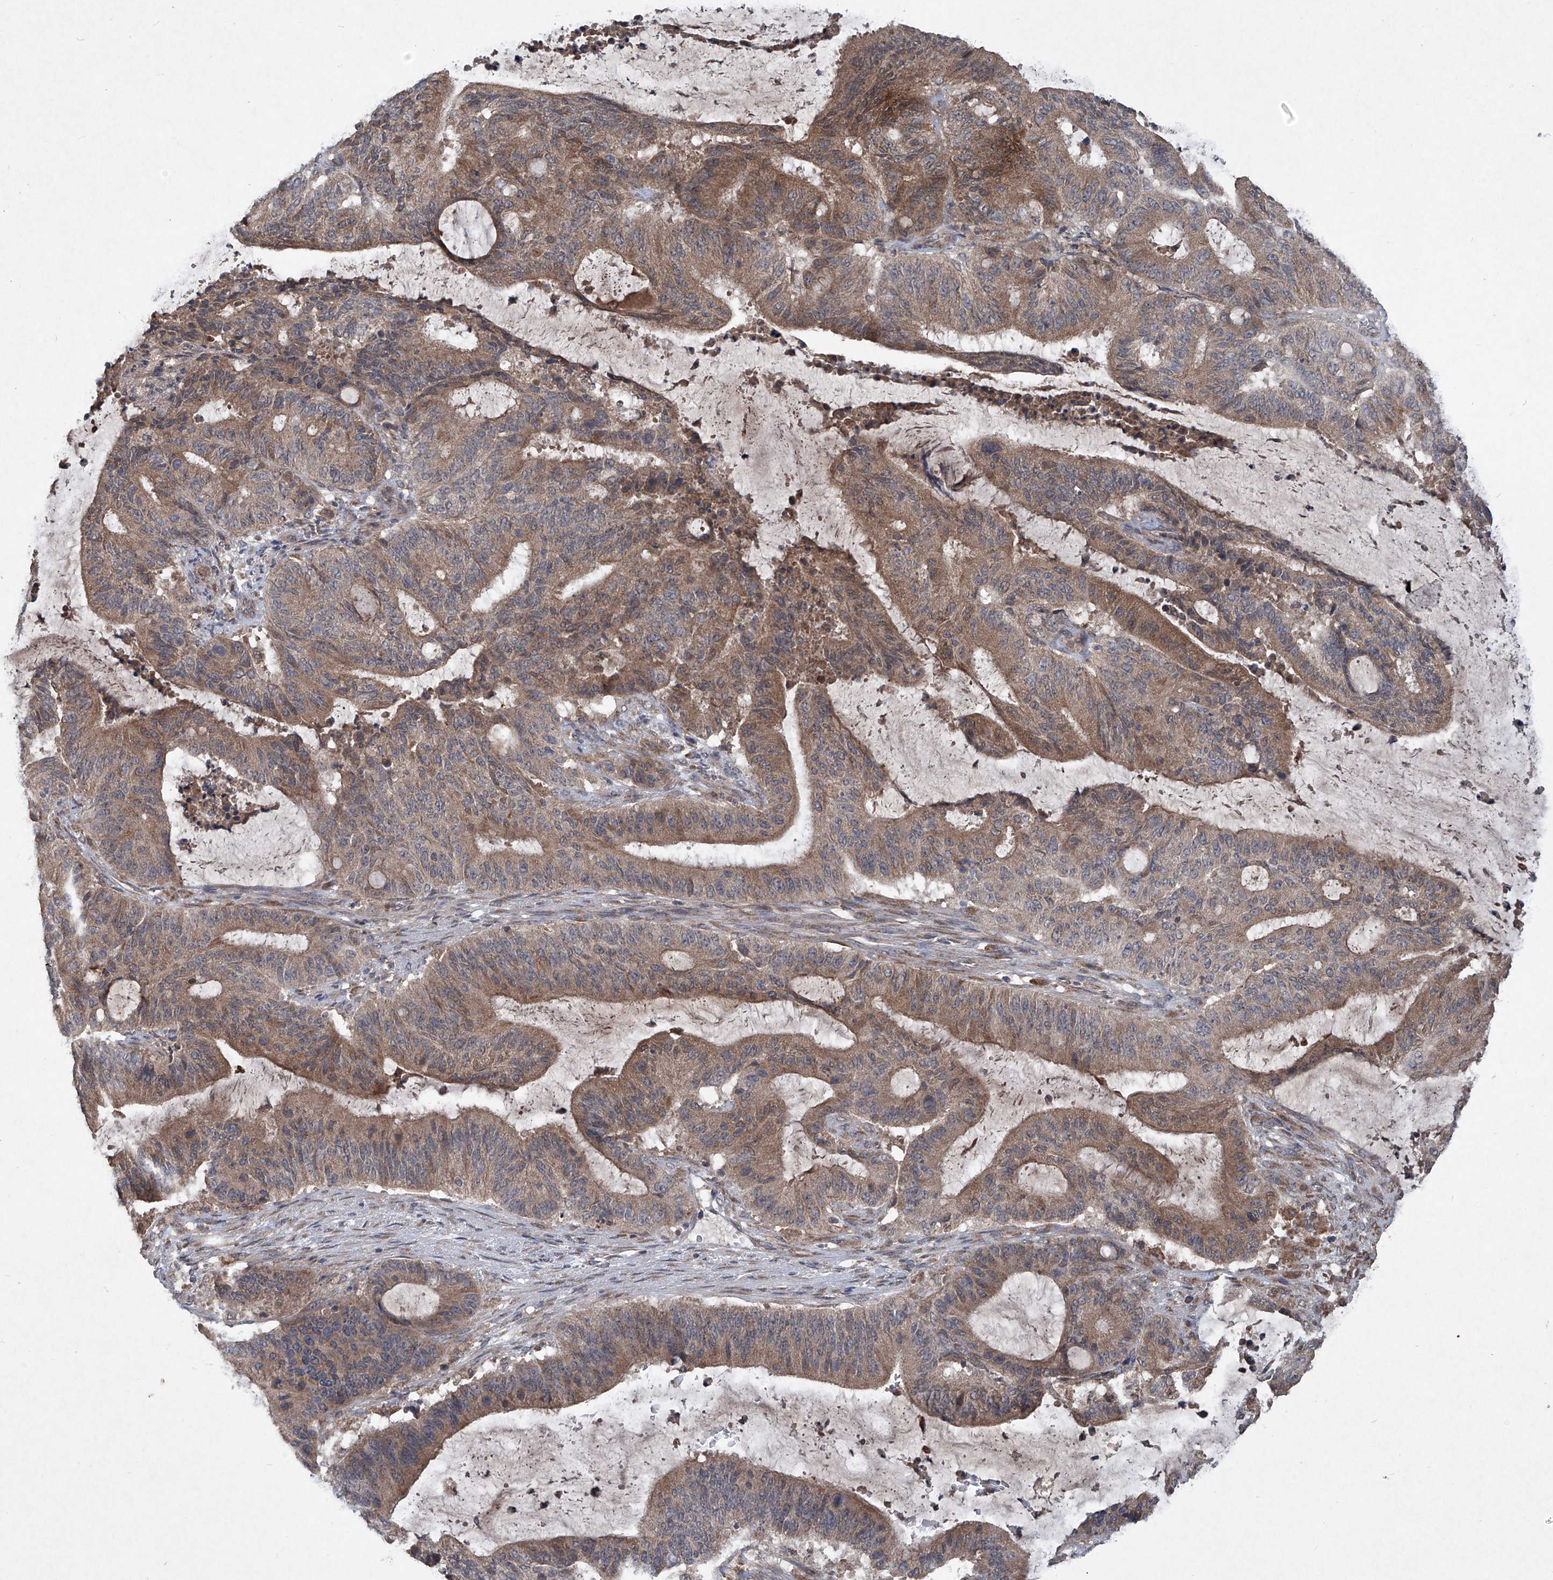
{"staining": {"intensity": "moderate", "quantity": ">75%", "location": "cytoplasmic/membranous"}, "tissue": "liver cancer", "cell_type": "Tumor cells", "image_type": "cancer", "snomed": [{"axis": "morphology", "description": "Normal tissue, NOS"}, {"axis": "morphology", "description": "Cholangiocarcinoma"}, {"axis": "topography", "description": "Liver"}, {"axis": "topography", "description": "Peripheral nerve tissue"}], "caption": "Immunohistochemistry micrograph of liver cholangiocarcinoma stained for a protein (brown), which displays medium levels of moderate cytoplasmic/membranous staining in about >75% of tumor cells.", "gene": "SUMF2", "patient": {"sex": "female", "age": 73}}